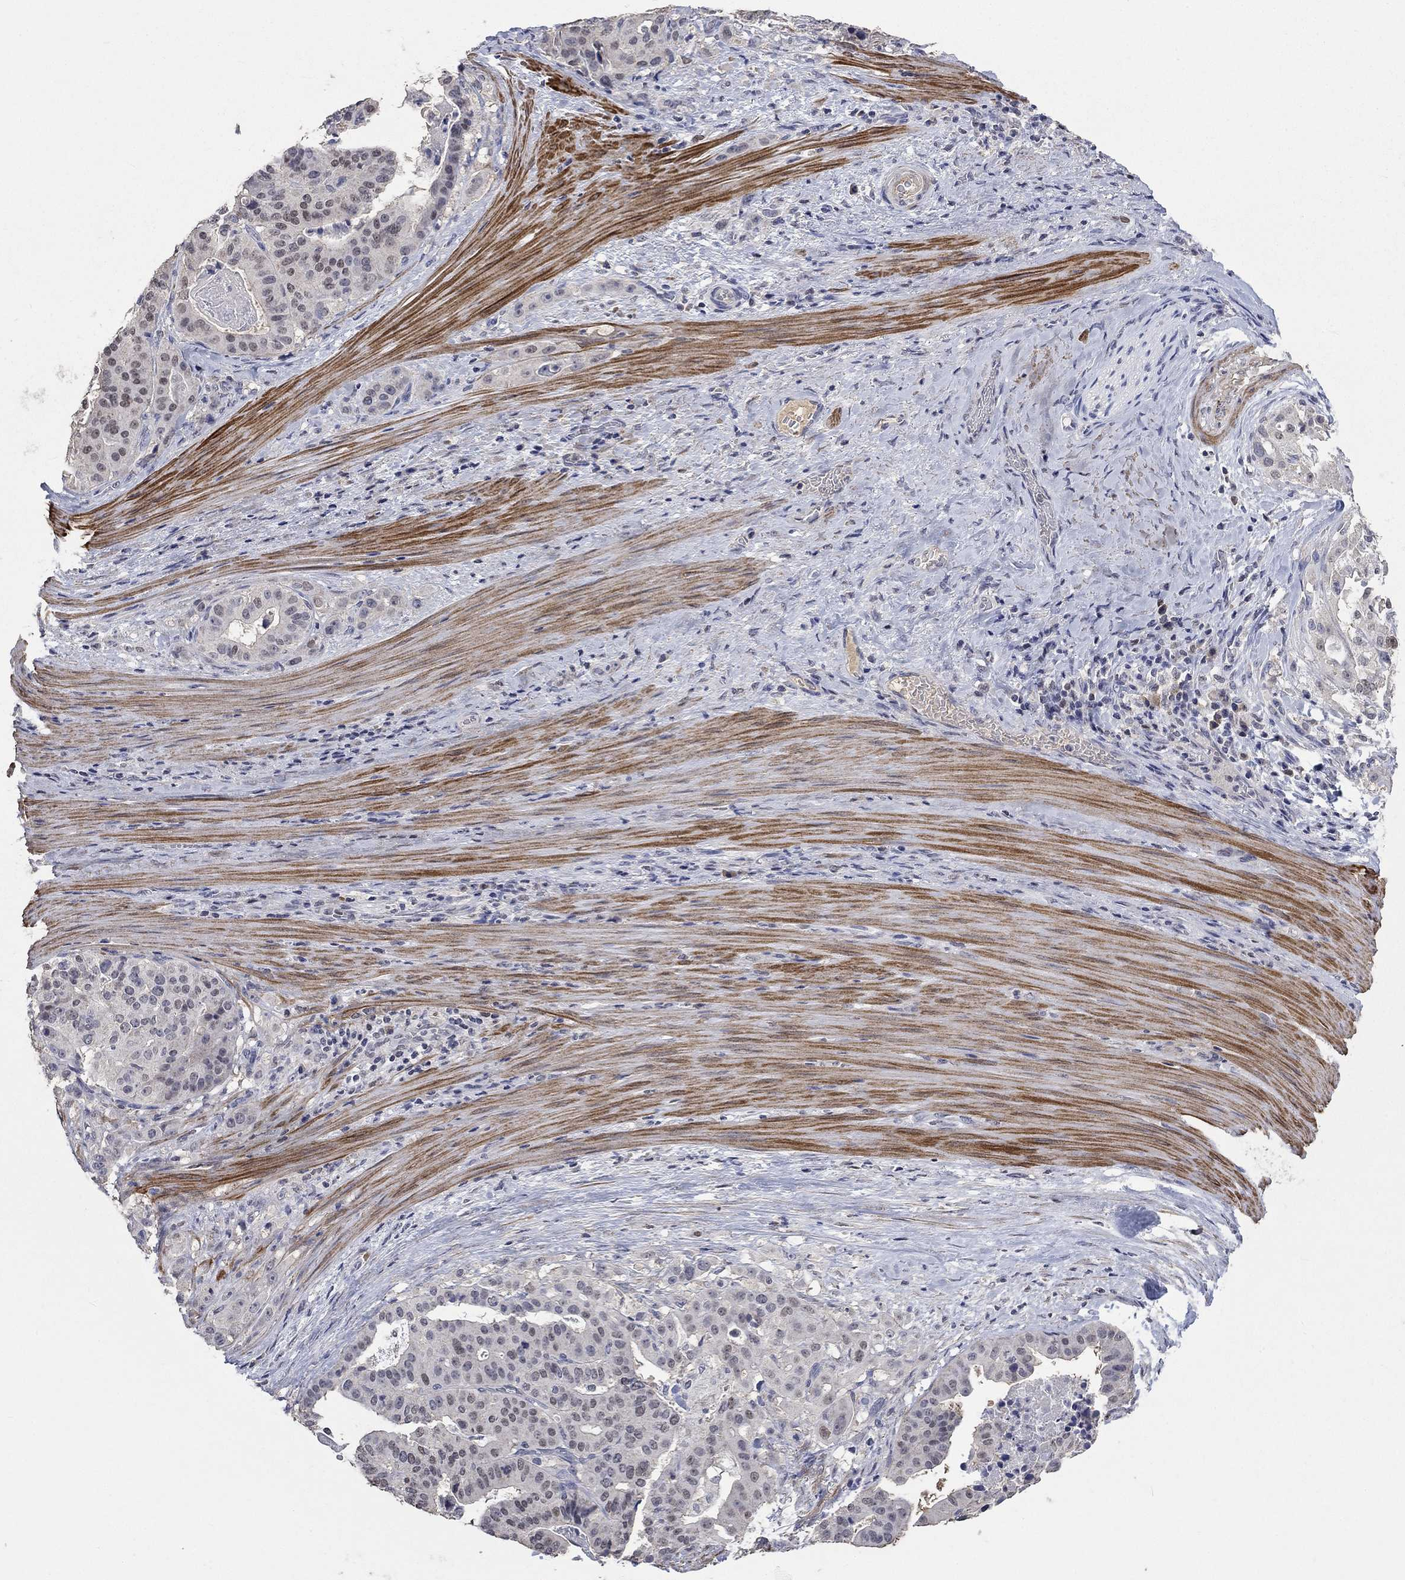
{"staining": {"intensity": "negative", "quantity": "none", "location": "none"}, "tissue": "stomach cancer", "cell_type": "Tumor cells", "image_type": "cancer", "snomed": [{"axis": "morphology", "description": "Adenocarcinoma, NOS"}, {"axis": "topography", "description": "Stomach"}], "caption": "Image shows no significant protein positivity in tumor cells of stomach cancer (adenocarcinoma).", "gene": "ZBTB18", "patient": {"sex": "male", "age": 48}}